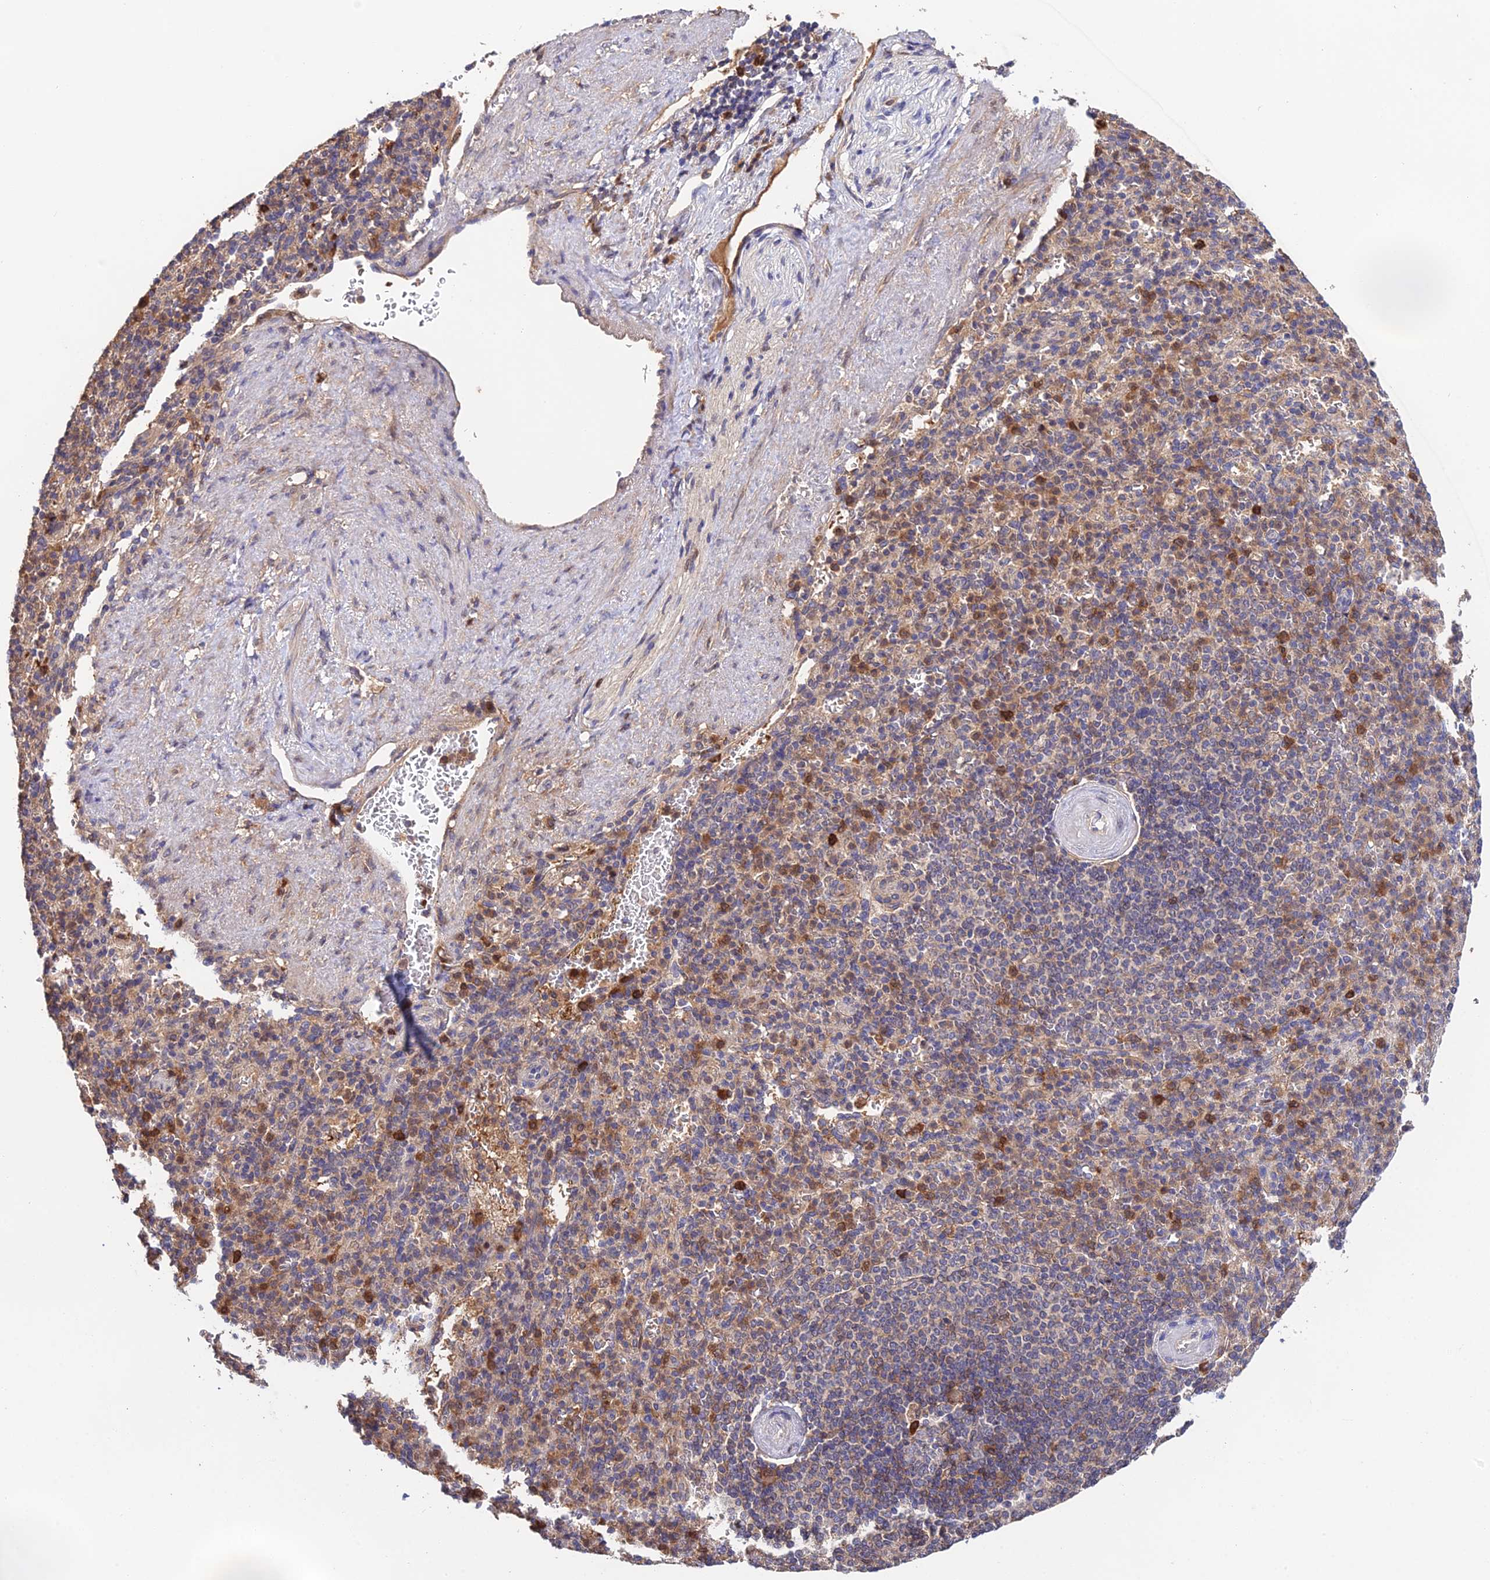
{"staining": {"intensity": "moderate", "quantity": "25%-75%", "location": "cytoplasmic/membranous"}, "tissue": "spleen", "cell_type": "Cells in red pulp", "image_type": "normal", "snomed": [{"axis": "morphology", "description": "Normal tissue, NOS"}, {"axis": "topography", "description": "Spleen"}], "caption": "High-power microscopy captured an IHC histopathology image of unremarkable spleen, revealing moderate cytoplasmic/membranous expression in approximately 25%-75% of cells in red pulp. (brown staining indicates protein expression, while blue staining denotes nuclei).", "gene": "FBP1", "patient": {"sex": "female", "age": 74}}